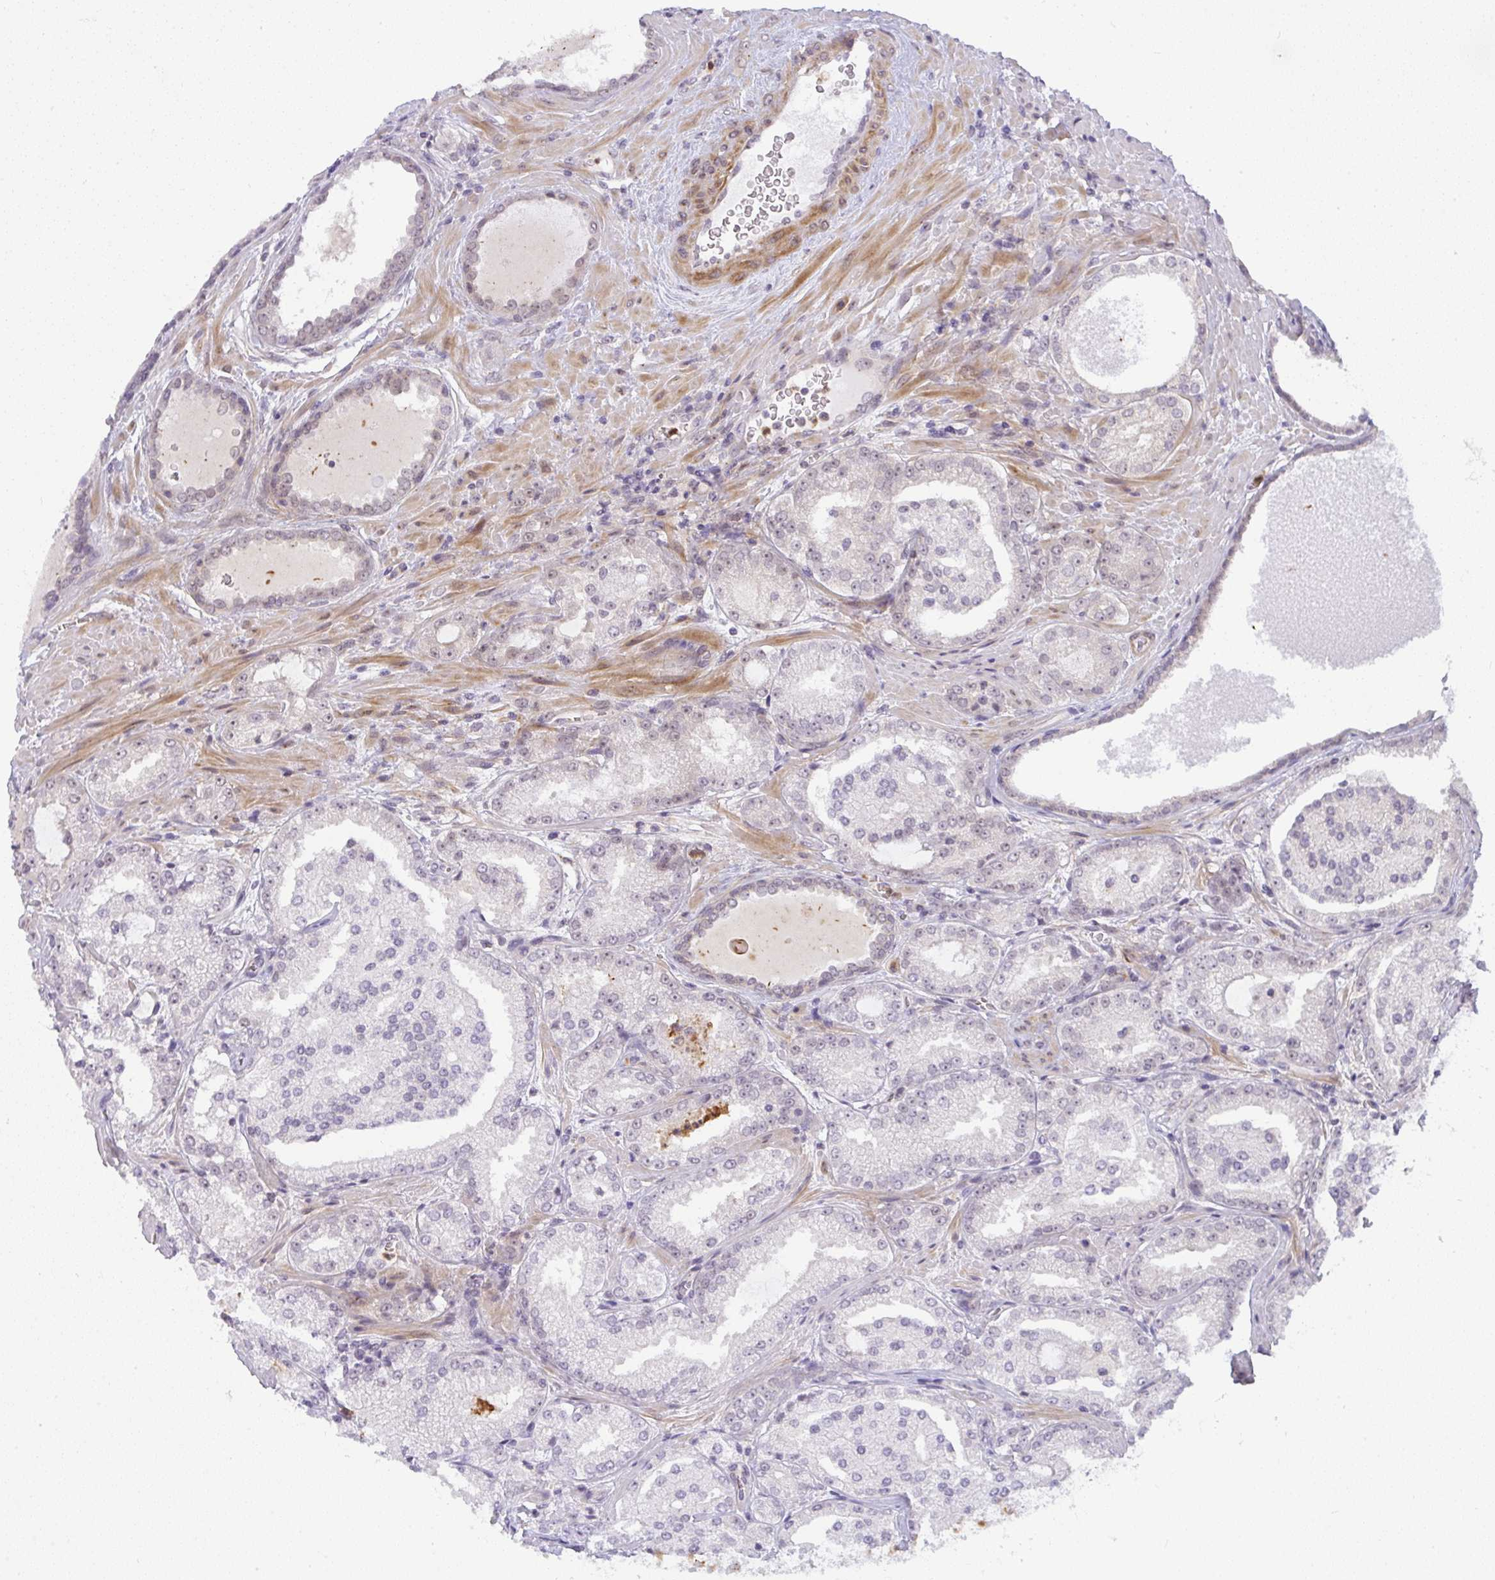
{"staining": {"intensity": "negative", "quantity": "none", "location": "none"}, "tissue": "prostate cancer", "cell_type": "Tumor cells", "image_type": "cancer", "snomed": [{"axis": "morphology", "description": "Adenocarcinoma, High grade"}, {"axis": "topography", "description": "Prostate"}], "caption": "This photomicrograph is of prostate cancer (adenocarcinoma (high-grade)) stained with IHC to label a protein in brown with the nuclei are counter-stained blue. There is no expression in tumor cells.", "gene": "DZIP1", "patient": {"sex": "male", "age": 73}}